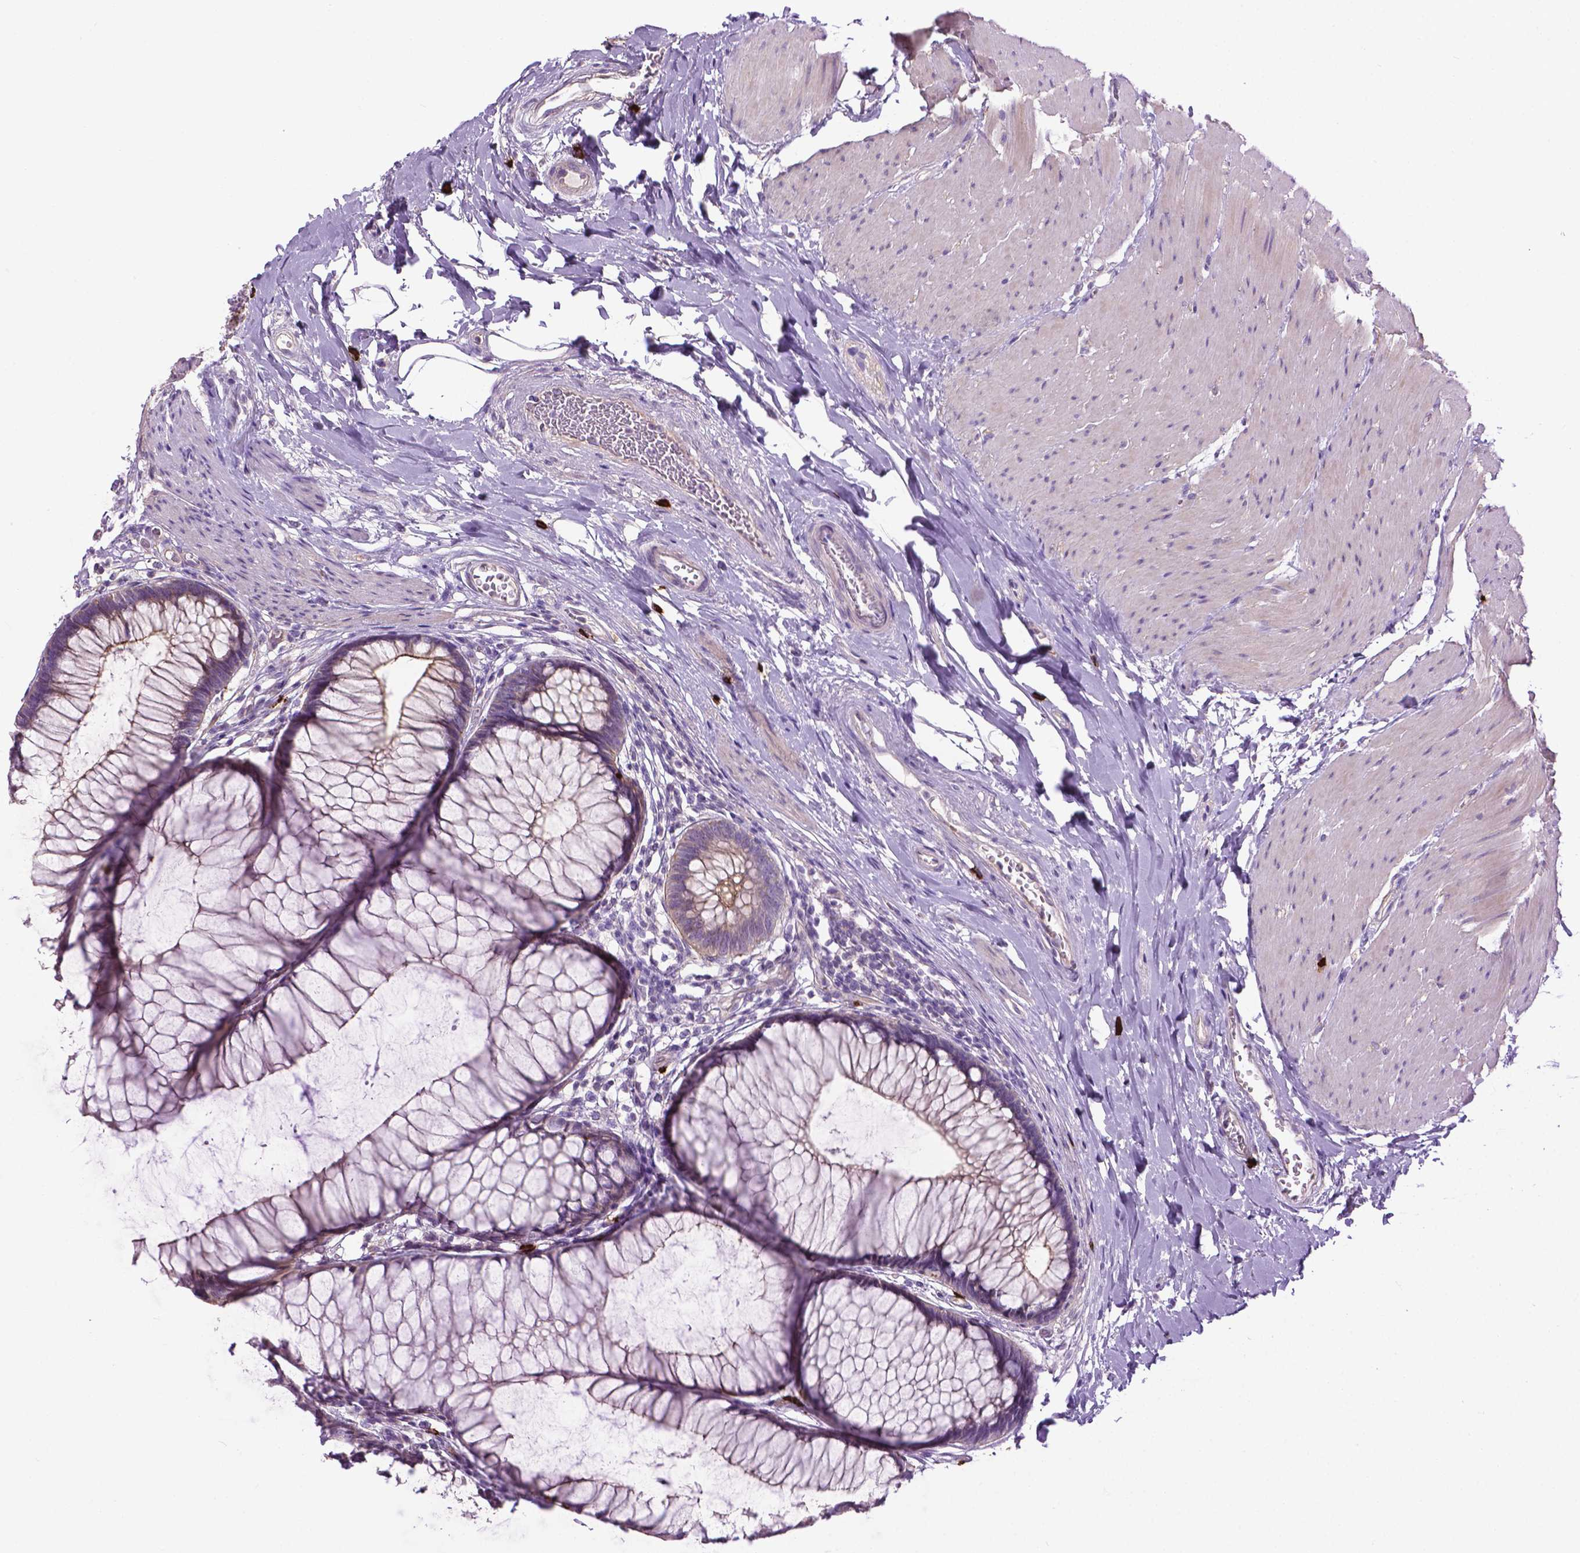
{"staining": {"intensity": "weak", "quantity": "25%-75%", "location": "cytoplasmic/membranous"}, "tissue": "rectum", "cell_type": "Glandular cells", "image_type": "normal", "snomed": [{"axis": "morphology", "description": "Normal tissue, NOS"}, {"axis": "topography", "description": "Smooth muscle"}, {"axis": "topography", "description": "Rectum"}], "caption": "An image of rectum stained for a protein reveals weak cytoplasmic/membranous brown staining in glandular cells.", "gene": "SPECC1L", "patient": {"sex": "male", "age": 53}}